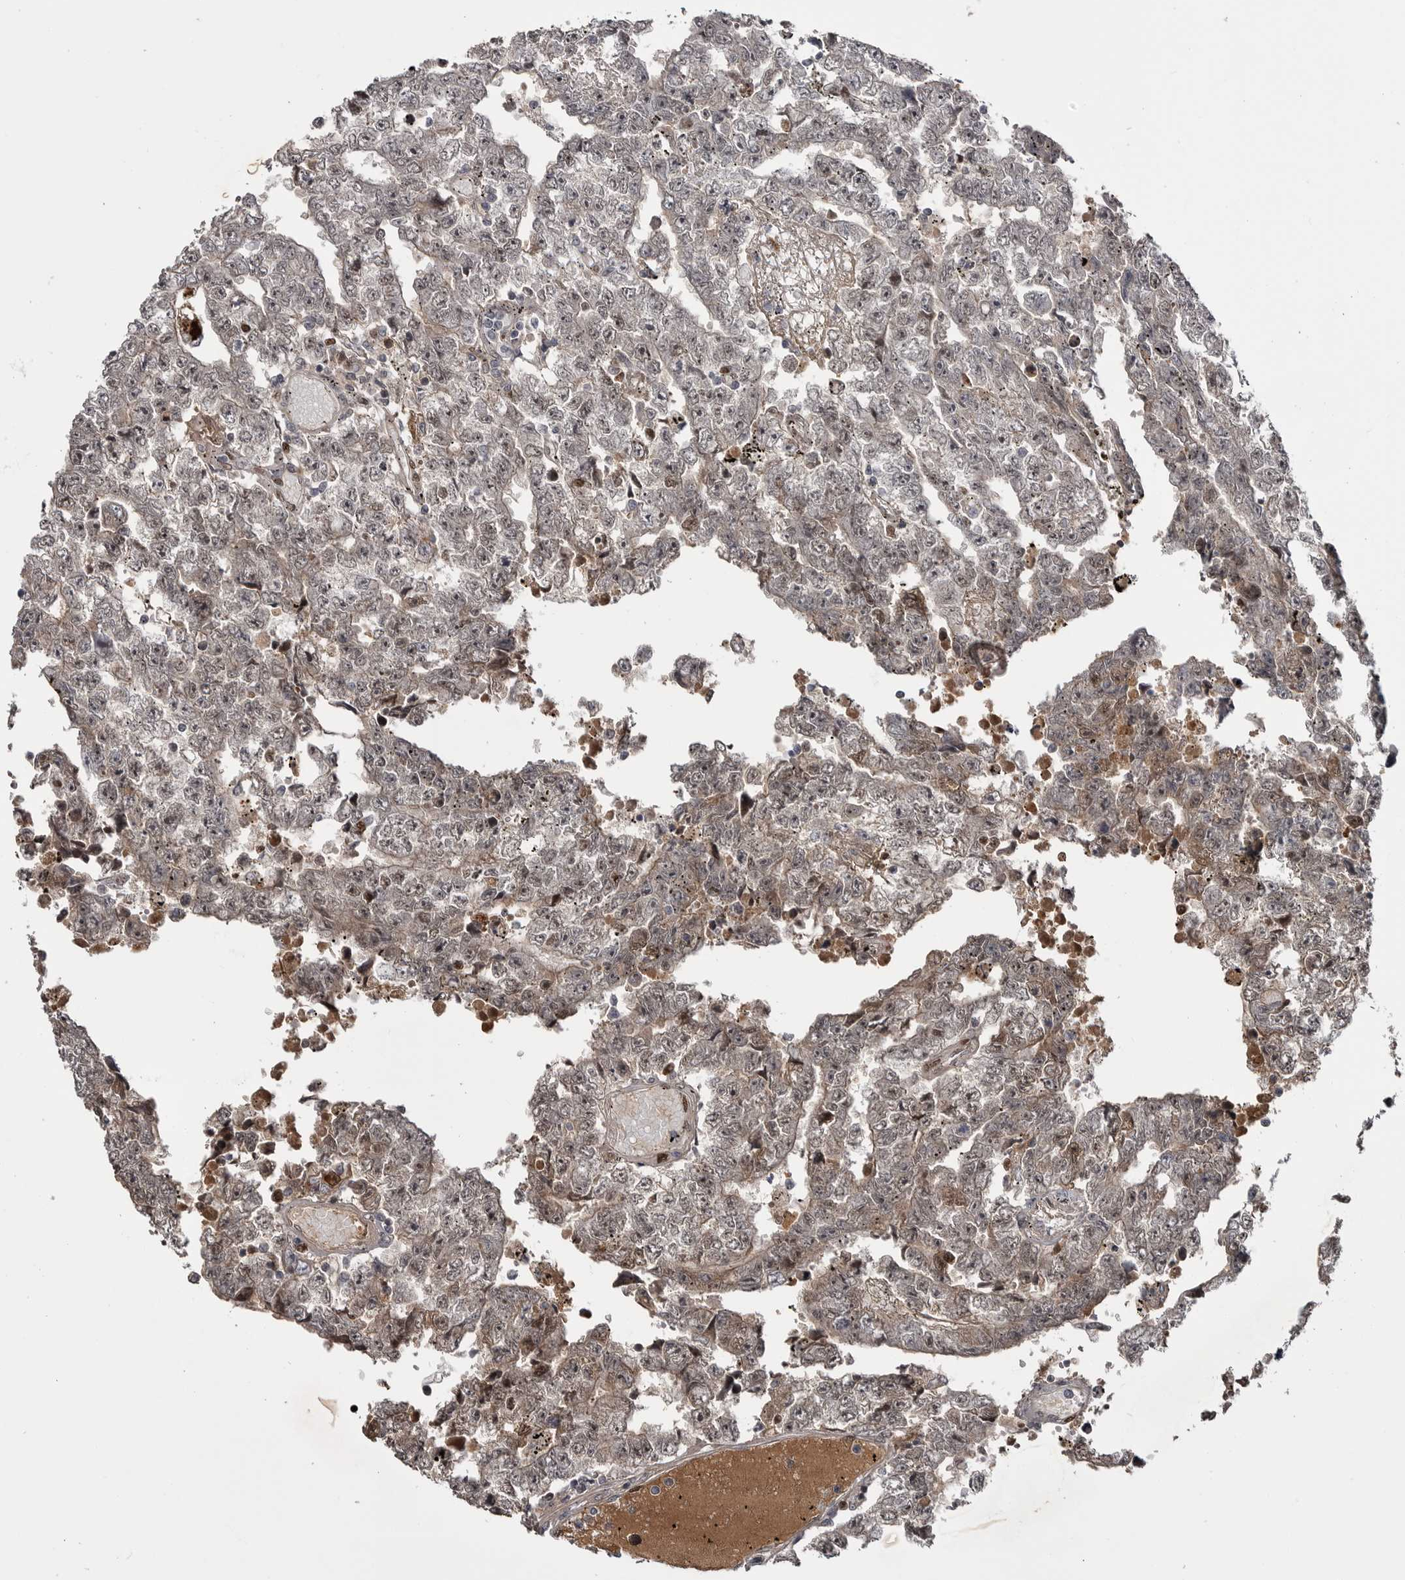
{"staining": {"intensity": "moderate", "quantity": "<25%", "location": "cytoplasmic/membranous,nuclear"}, "tissue": "testis cancer", "cell_type": "Tumor cells", "image_type": "cancer", "snomed": [{"axis": "morphology", "description": "Carcinoma, Embryonal, NOS"}, {"axis": "topography", "description": "Testis"}], "caption": "Immunohistochemistry of testis cancer displays low levels of moderate cytoplasmic/membranous and nuclear staining in about <25% of tumor cells. (DAB (3,3'-diaminobenzidine) = brown stain, brightfield microscopy at high magnification).", "gene": "ZNF277", "patient": {"sex": "male", "age": 25}}